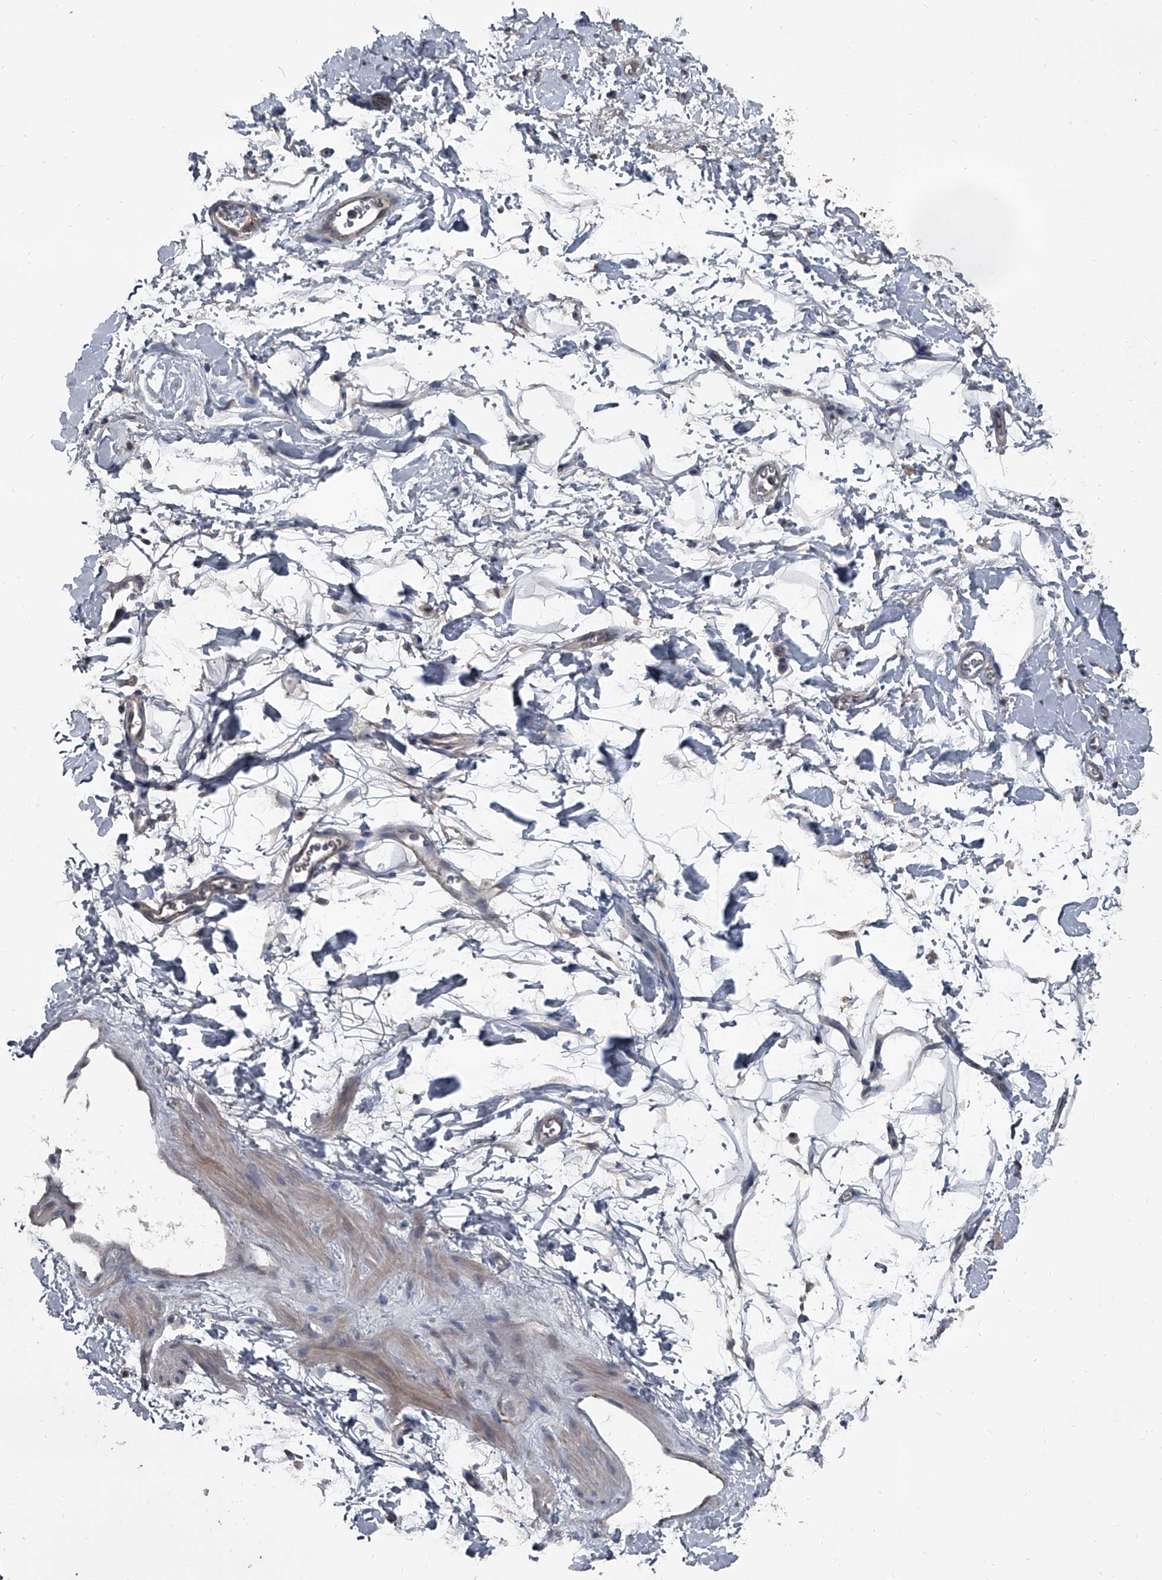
{"staining": {"intensity": "negative", "quantity": "none", "location": "none"}, "tissue": "adipose tissue", "cell_type": "Adipocytes", "image_type": "normal", "snomed": [{"axis": "morphology", "description": "Normal tissue, NOS"}, {"axis": "morphology", "description": "Adenocarcinoma, NOS"}, {"axis": "topography", "description": "Pancreas"}, {"axis": "topography", "description": "Peripheral nerve tissue"}], "caption": "Immunohistochemistry image of unremarkable human adipose tissue stained for a protein (brown), which demonstrates no expression in adipocytes.", "gene": "OARD1", "patient": {"sex": "male", "age": 59}}